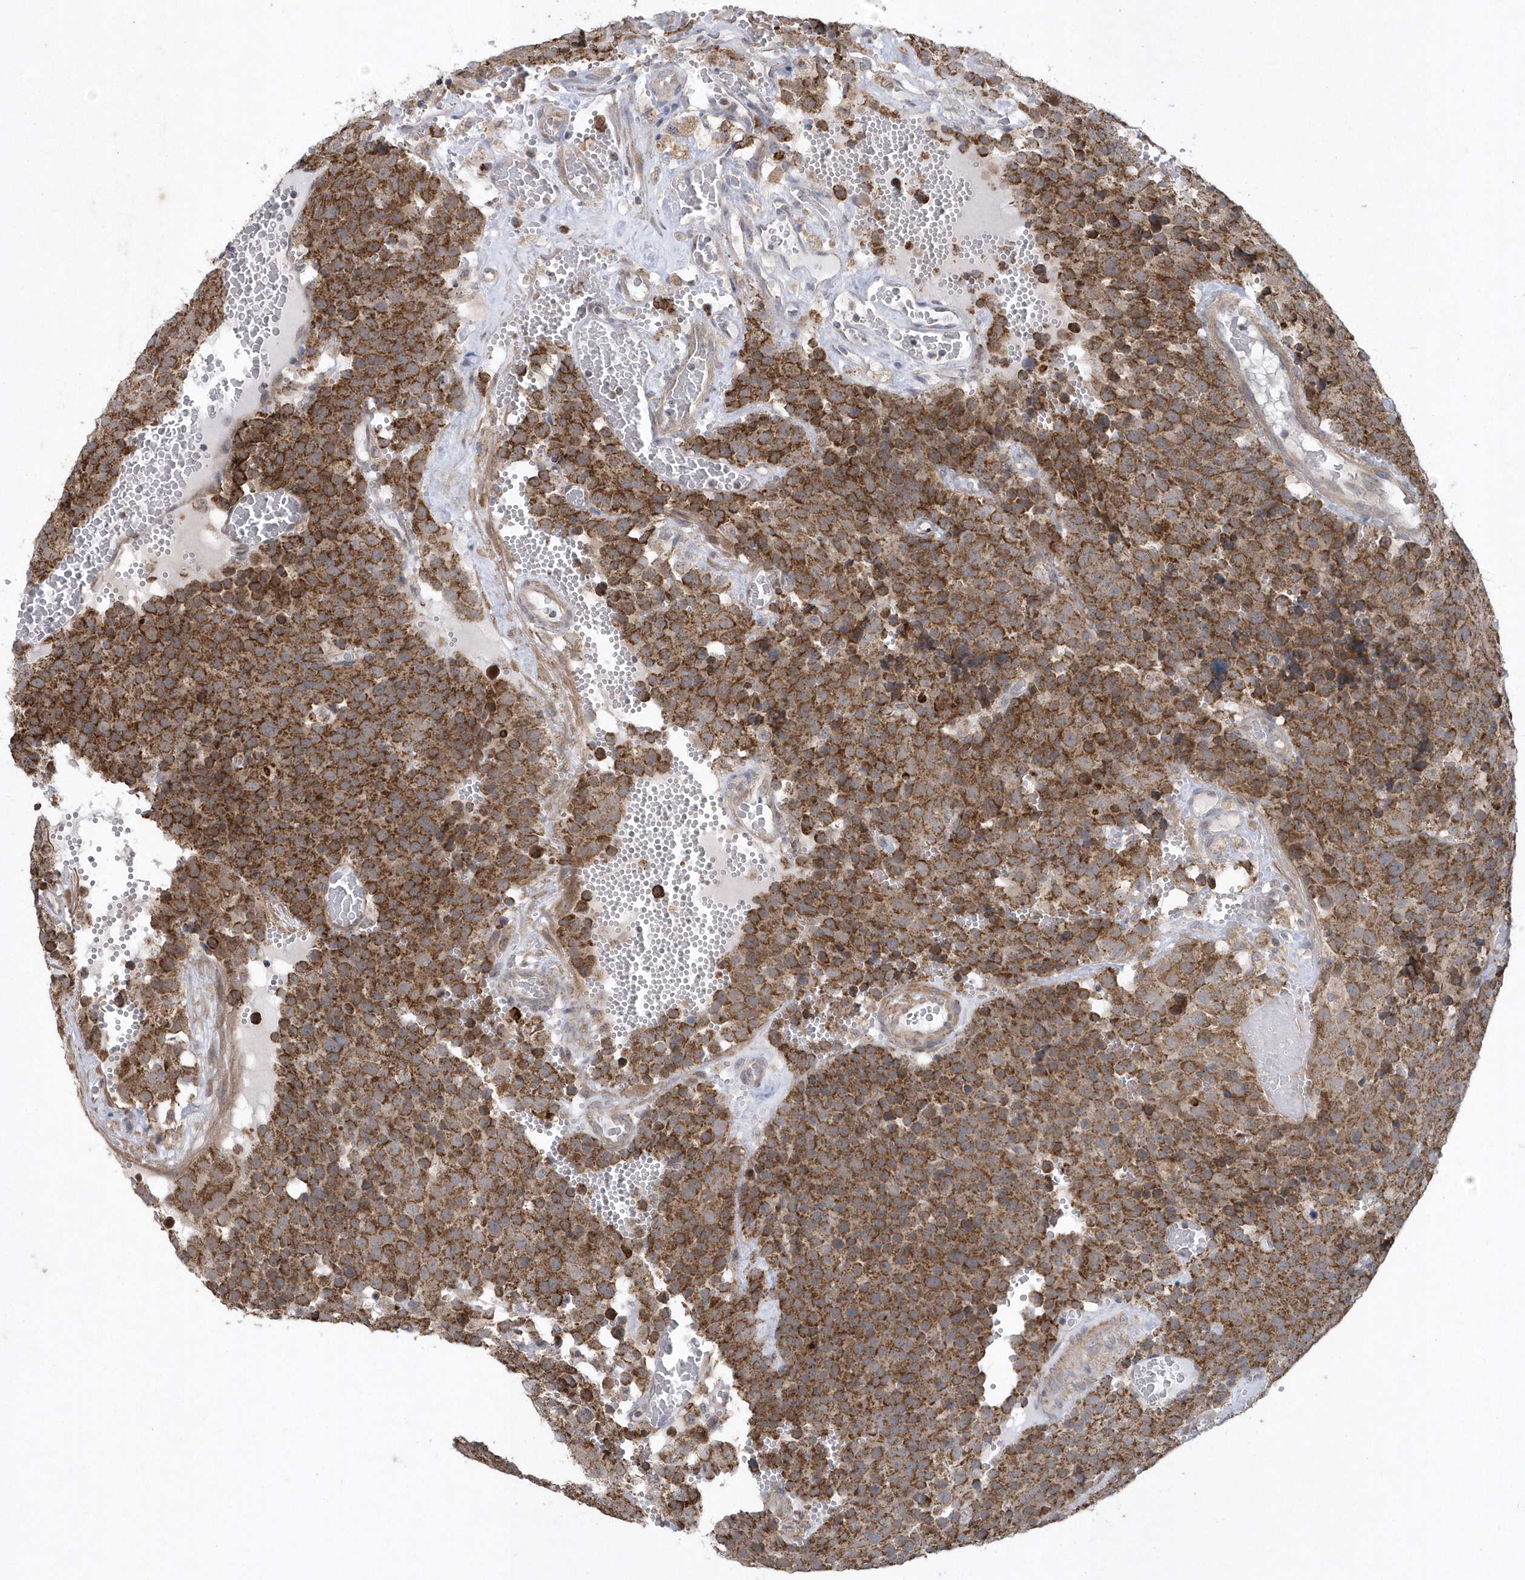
{"staining": {"intensity": "strong", "quantity": ">75%", "location": "cytoplasmic/membranous"}, "tissue": "testis cancer", "cell_type": "Tumor cells", "image_type": "cancer", "snomed": [{"axis": "morphology", "description": "Seminoma, NOS"}, {"axis": "topography", "description": "Testis"}], "caption": "The photomicrograph demonstrates immunohistochemical staining of seminoma (testis). There is strong cytoplasmic/membranous positivity is present in about >75% of tumor cells. (Stains: DAB in brown, nuclei in blue, Microscopy: brightfield microscopy at high magnification).", "gene": "SLX9", "patient": {"sex": "male", "age": 71}}